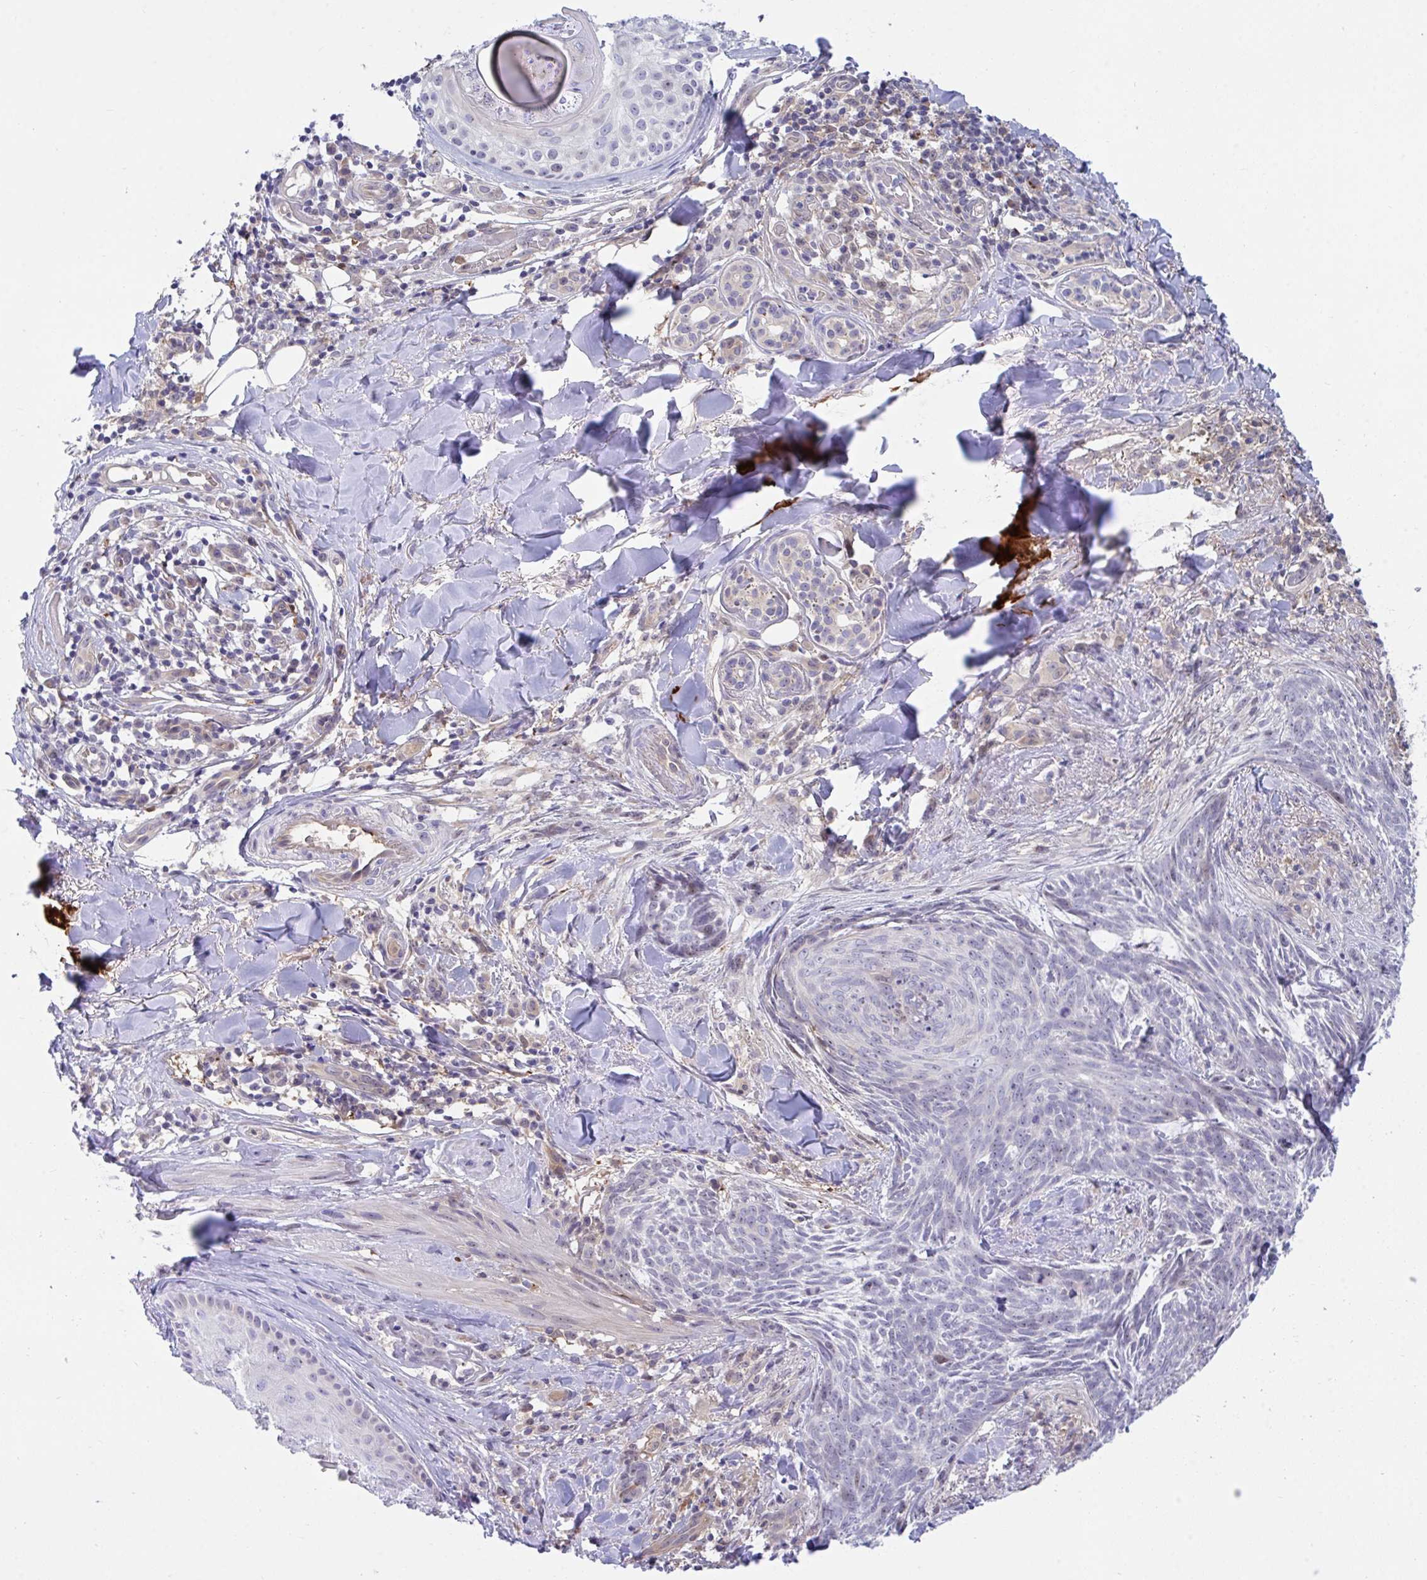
{"staining": {"intensity": "negative", "quantity": "none", "location": "none"}, "tissue": "skin cancer", "cell_type": "Tumor cells", "image_type": "cancer", "snomed": [{"axis": "morphology", "description": "Basal cell carcinoma"}, {"axis": "topography", "description": "Skin"}], "caption": "Basal cell carcinoma (skin) stained for a protein using IHC displays no positivity tumor cells.", "gene": "CENPQ", "patient": {"sex": "female", "age": 93}}